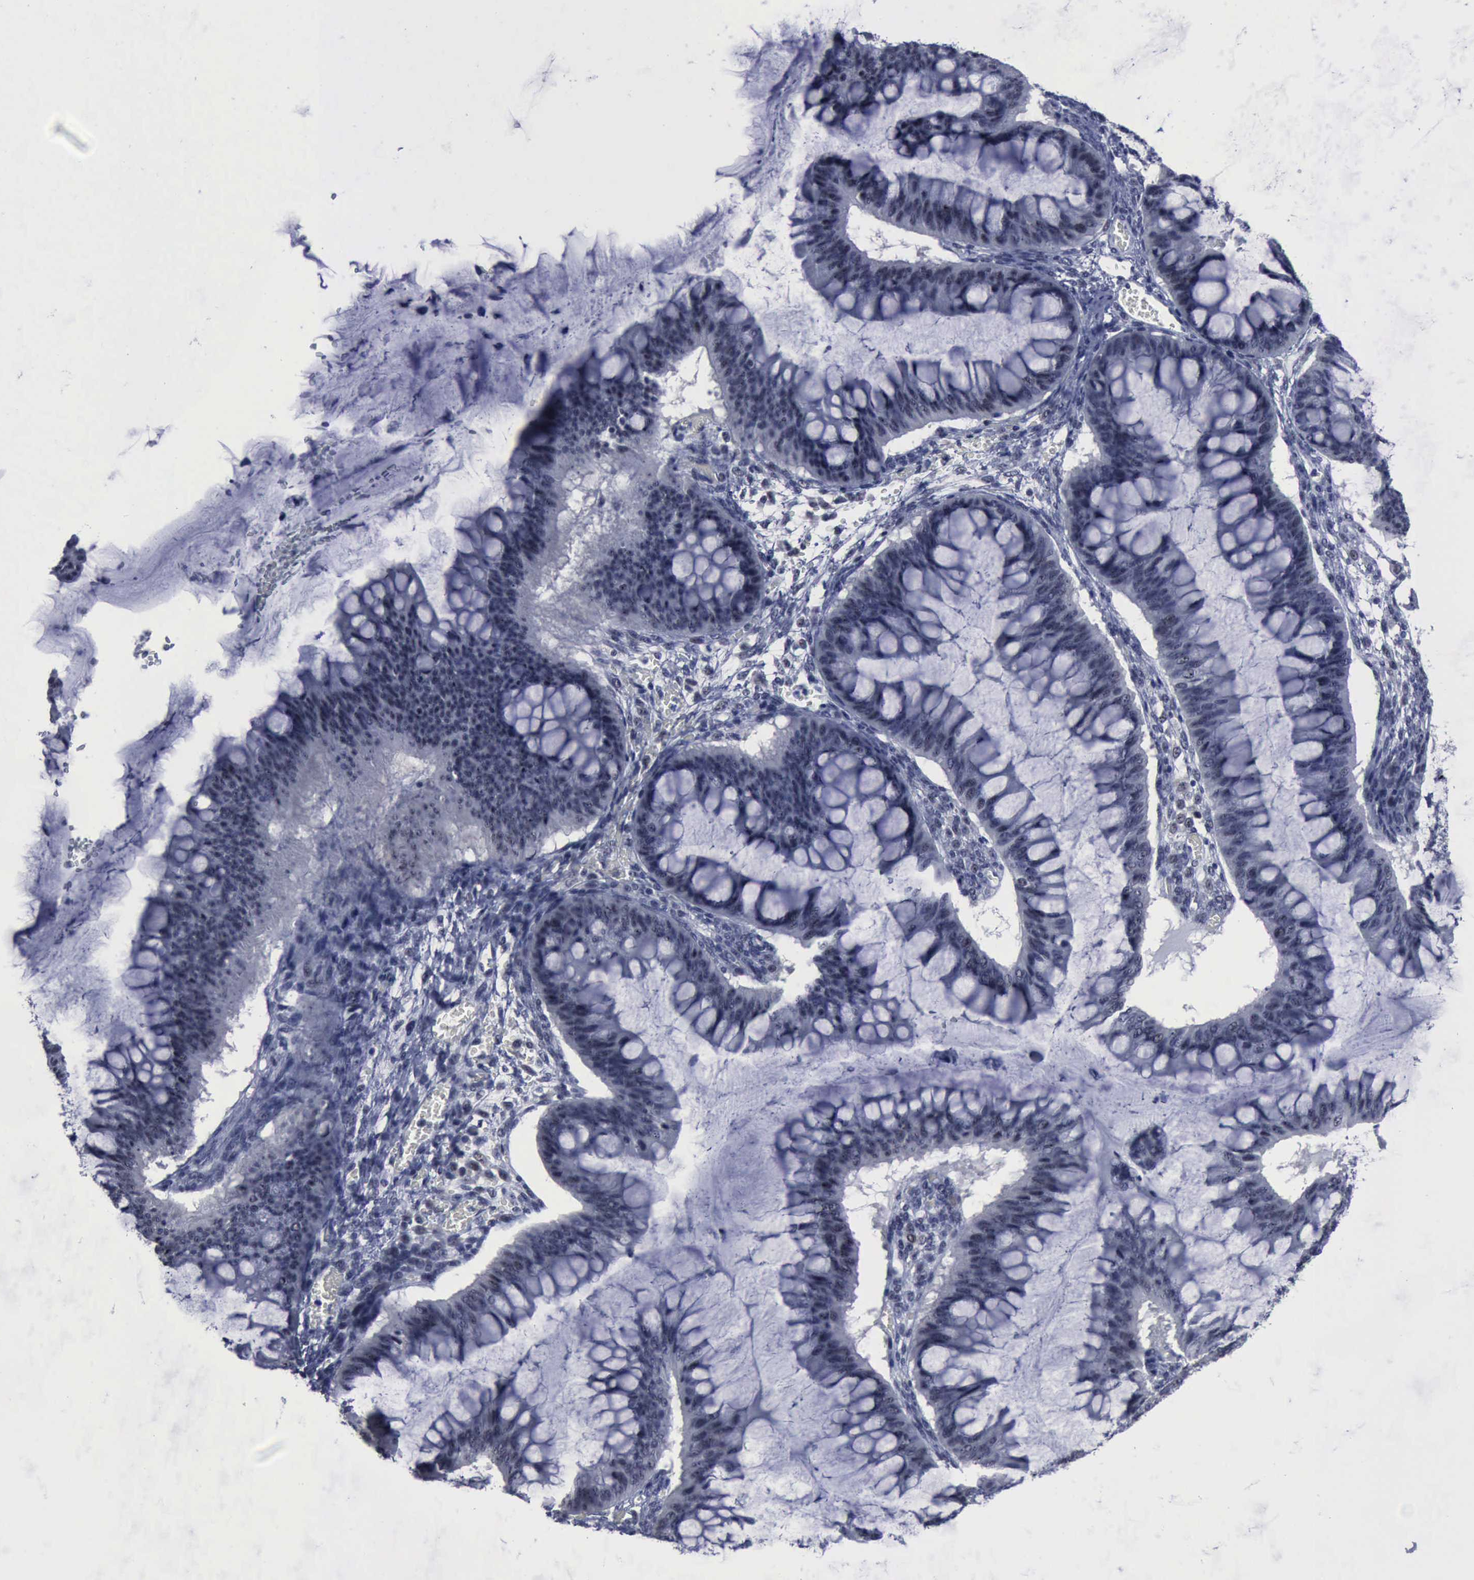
{"staining": {"intensity": "negative", "quantity": "none", "location": "none"}, "tissue": "ovarian cancer", "cell_type": "Tumor cells", "image_type": "cancer", "snomed": [{"axis": "morphology", "description": "Cystadenocarcinoma, mucinous, NOS"}, {"axis": "topography", "description": "Ovary"}], "caption": "Tumor cells show no significant positivity in mucinous cystadenocarcinoma (ovarian). (Immunohistochemistry, brightfield microscopy, high magnification).", "gene": "BRD1", "patient": {"sex": "female", "age": 73}}